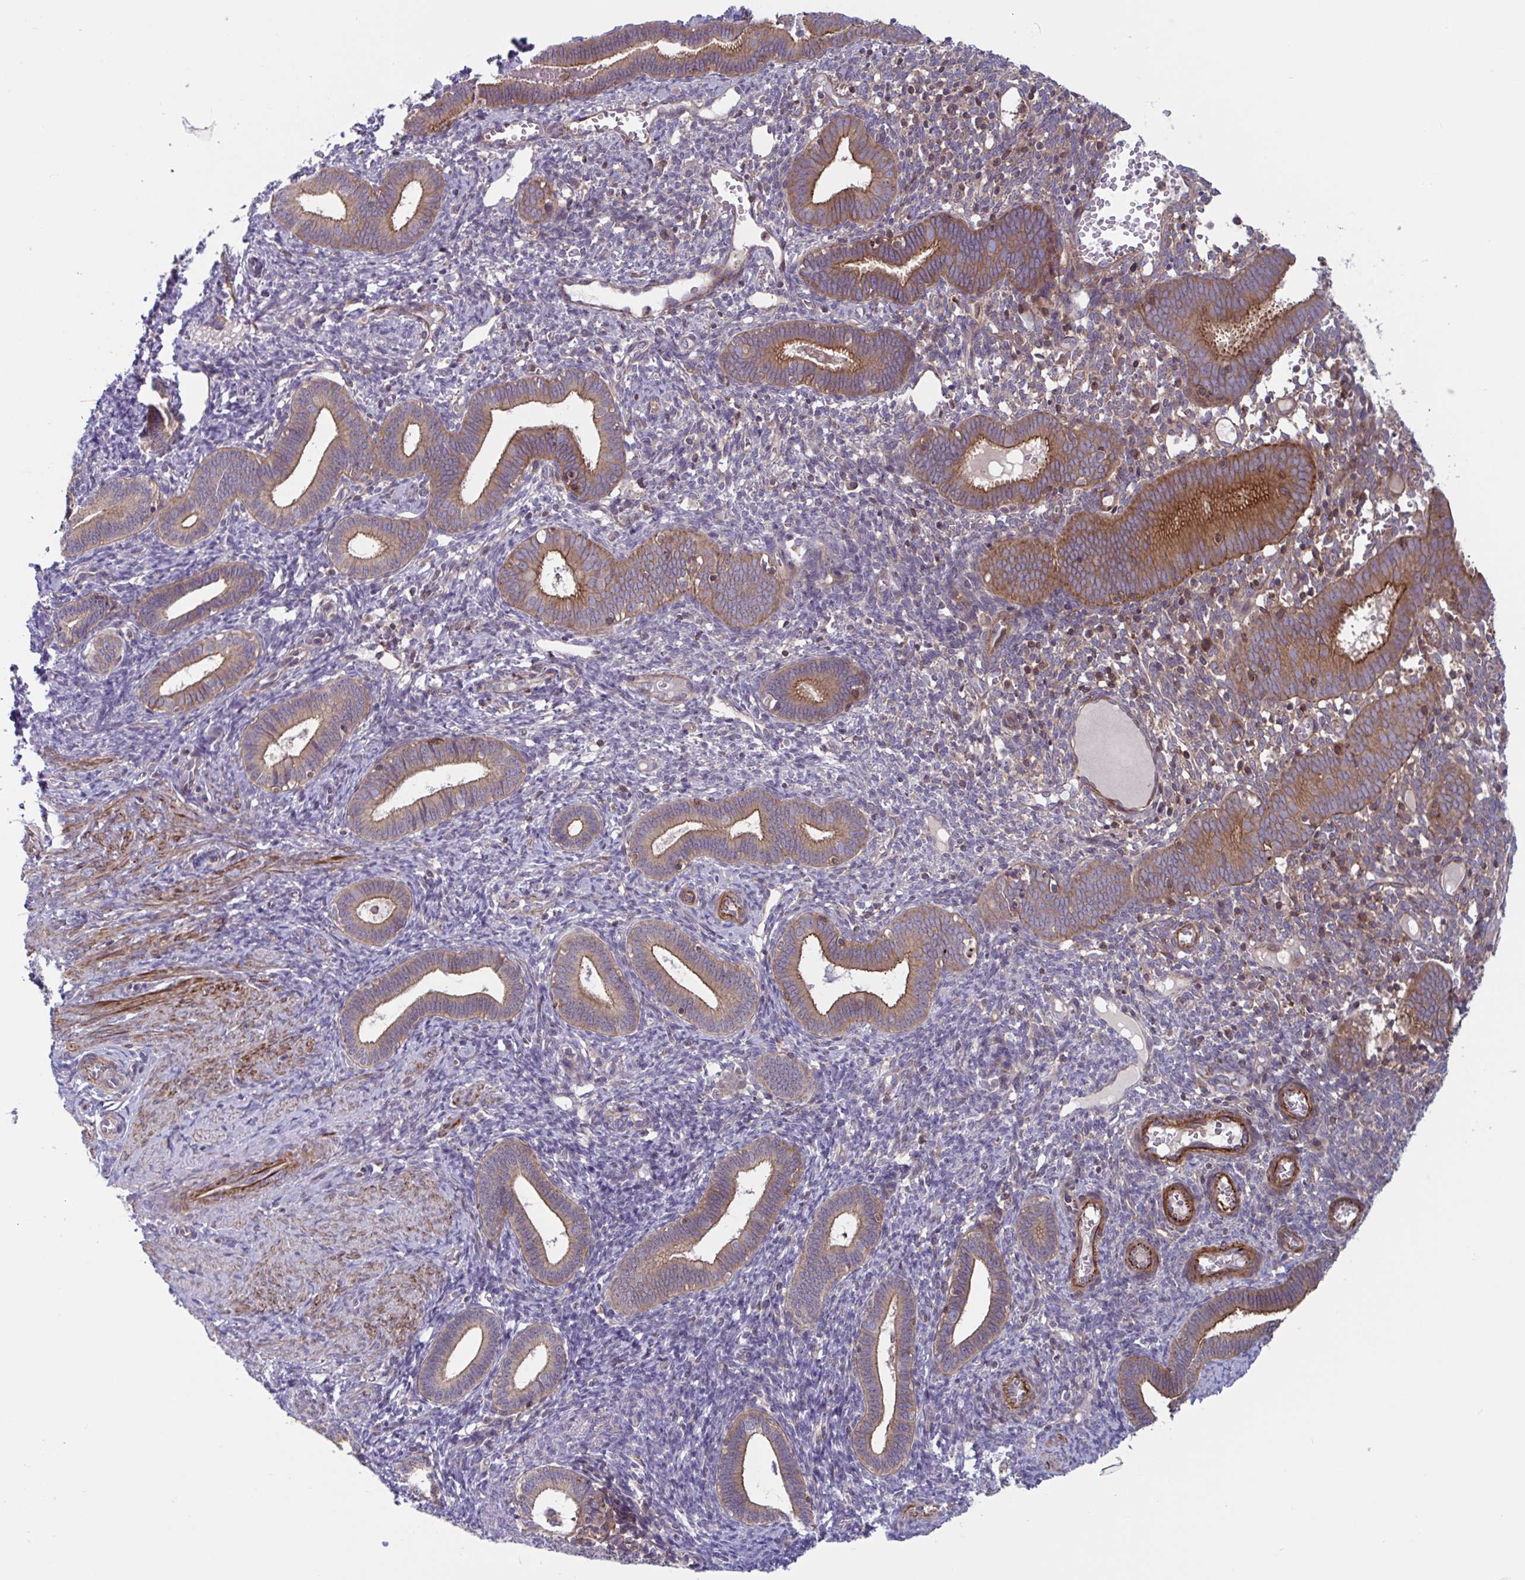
{"staining": {"intensity": "negative", "quantity": "none", "location": "none"}, "tissue": "endometrium", "cell_type": "Cells in endometrial stroma", "image_type": "normal", "snomed": [{"axis": "morphology", "description": "Normal tissue, NOS"}, {"axis": "topography", "description": "Endometrium"}], "caption": "Cells in endometrial stroma show no significant protein positivity in unremarkable endometrium. The staining was performed using DAB (3,3'-diaminobenzidine) to visualize the protein expression in brown, while the nuclei were stained in blue with hematoxylin (Magnification: 20x).", "gene": "TANK", "patient": {"sex": "female", "age": 41}}